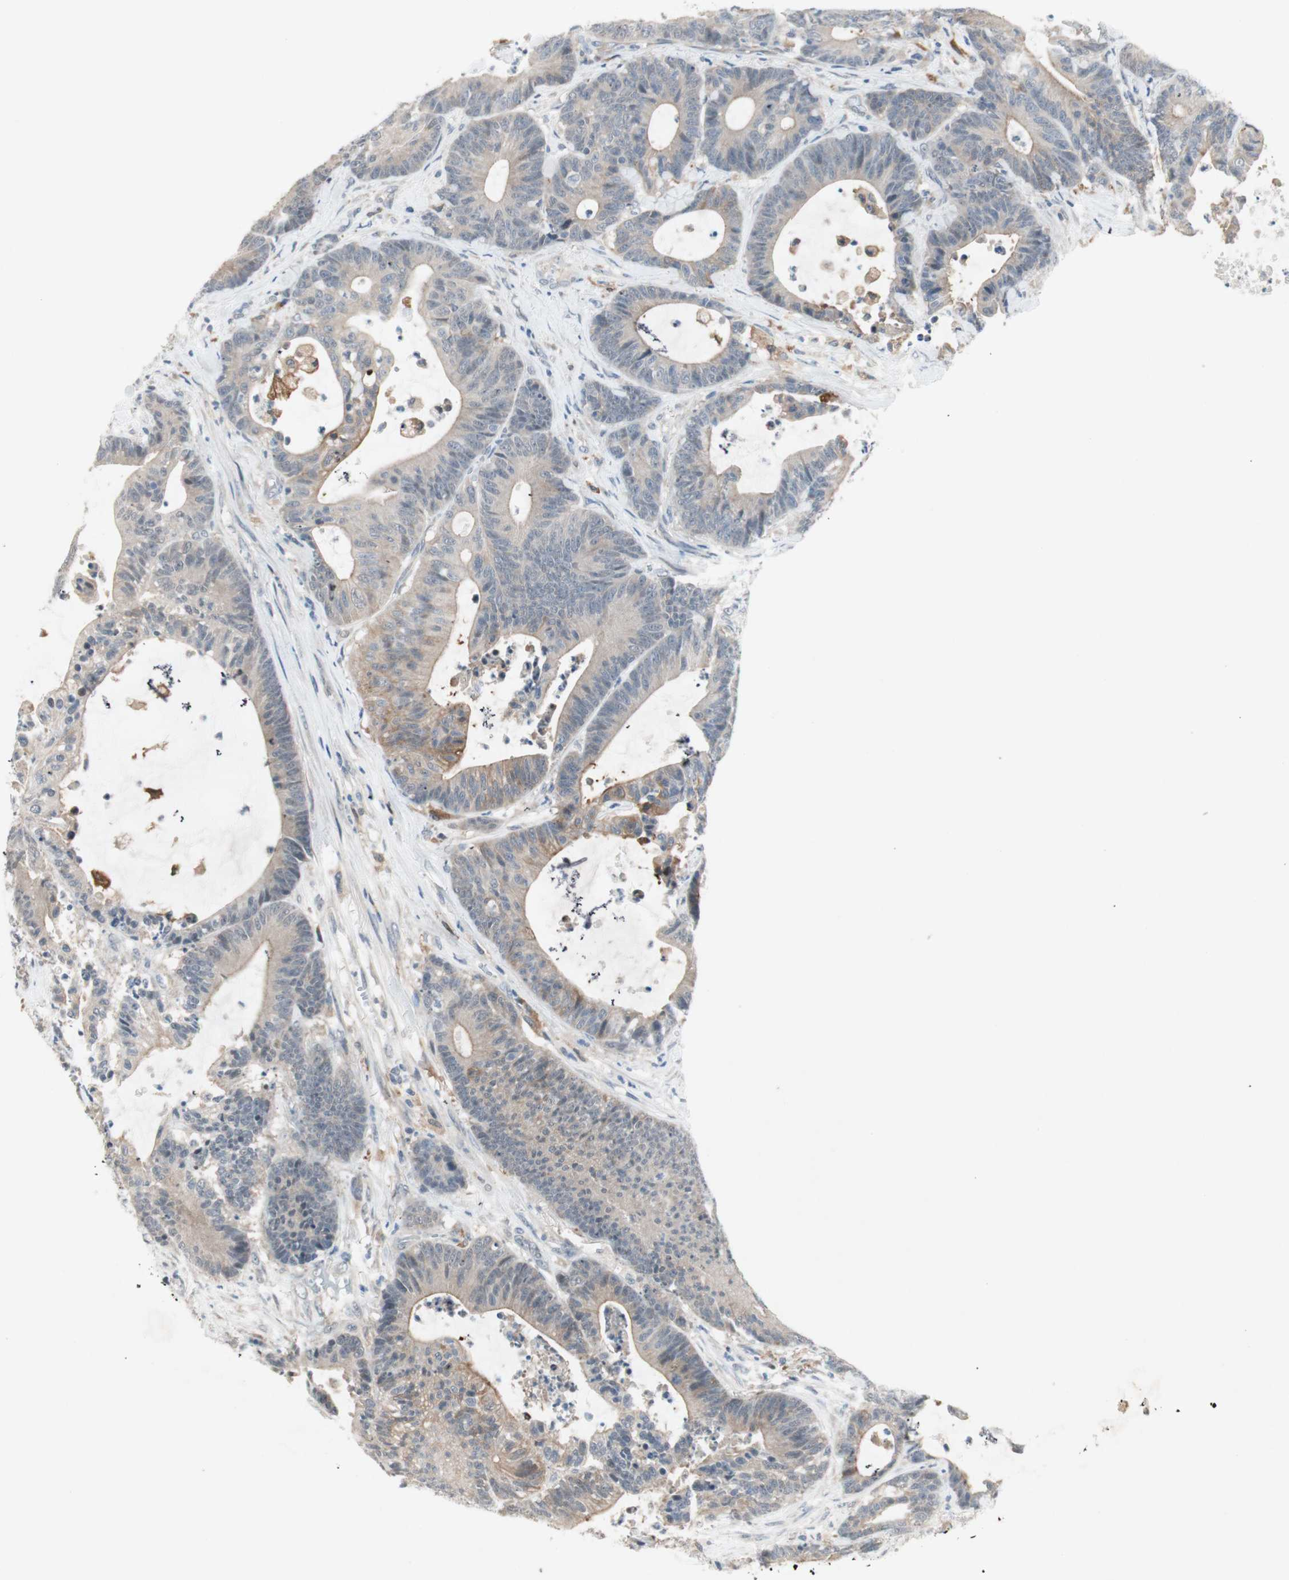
{"staining": {"intensity": "weak", "quantity": ">75%", "location": "cytoplasmic/membranous"}, "tissue": "colorectal cancer", "cell_type": "Tumor cells", "image_type": "cancer", "snomed": [{"axis": "morphology", "description": "Adenocarcinoma, NOS"}, {"axis": "topography", "description": "Colon"}], "caption": "Protein expression analysis of adenocarcinoma (colorectal) reveals weak cytoplasmic/membranous positivity in about >75% of tumor cells.", "gene": "RTL6", "patient": {"sex": "female", "age": 84}}